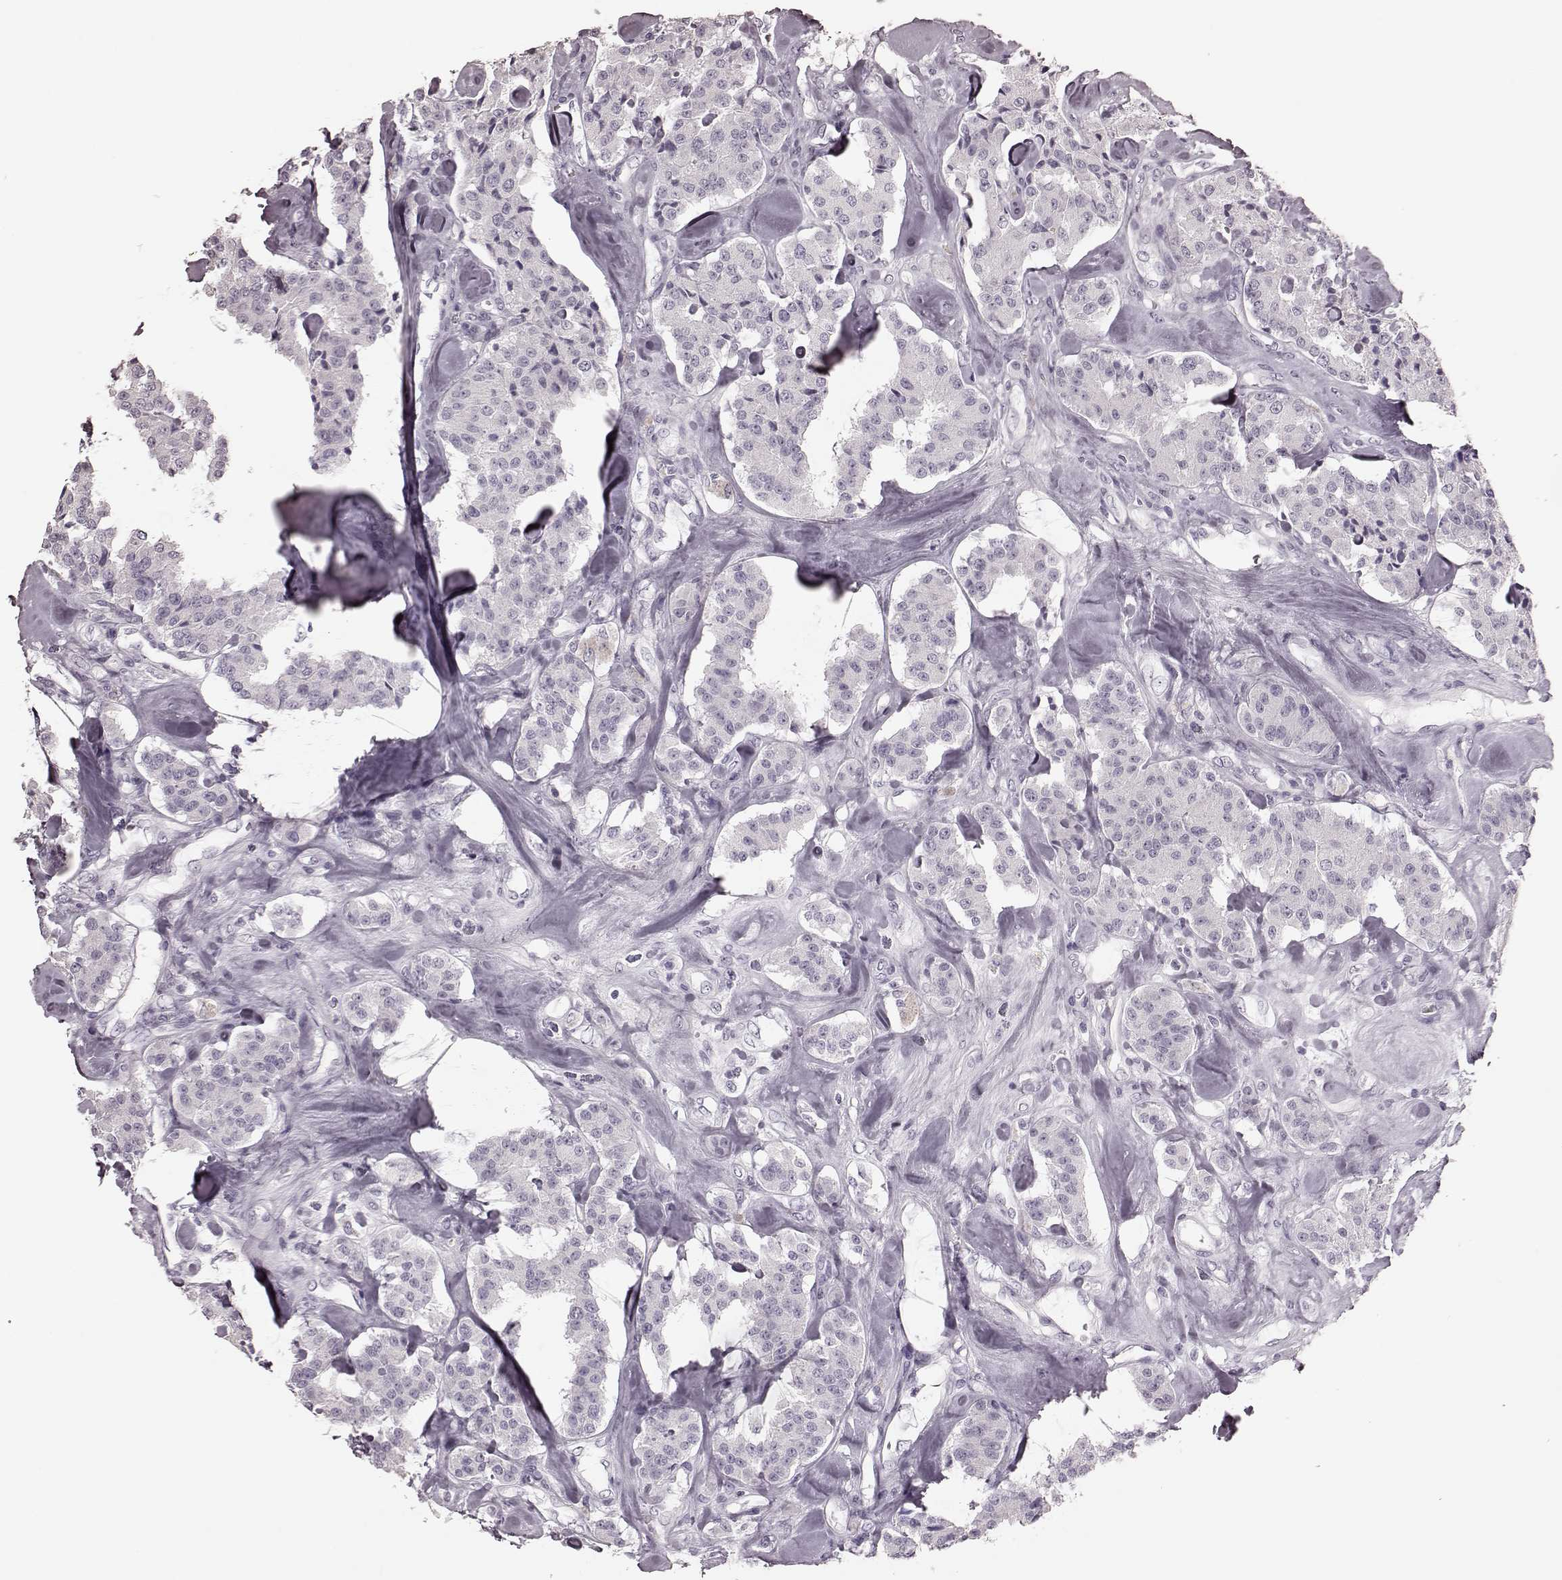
{"staining": {"intensity": "negative", "quantity": "none", "location": "none"}, "tissue": "carcinoid", "cell_type": "Tumor cells", "image_type": "cancer", "snomed": [{"axis": "morphology", "description": "Carcinoid, malignant, NOS"}, {"axis": "topography", "description": "Pancreas"}], "caption": "An immunohistochemistry photomicrograph of carcinoid (malignant) is shown. There is no staining in tumor cells of carcinoid (malignant).", "gene": "TRPM1", "patient": {"sex": "male", "age": 41}}